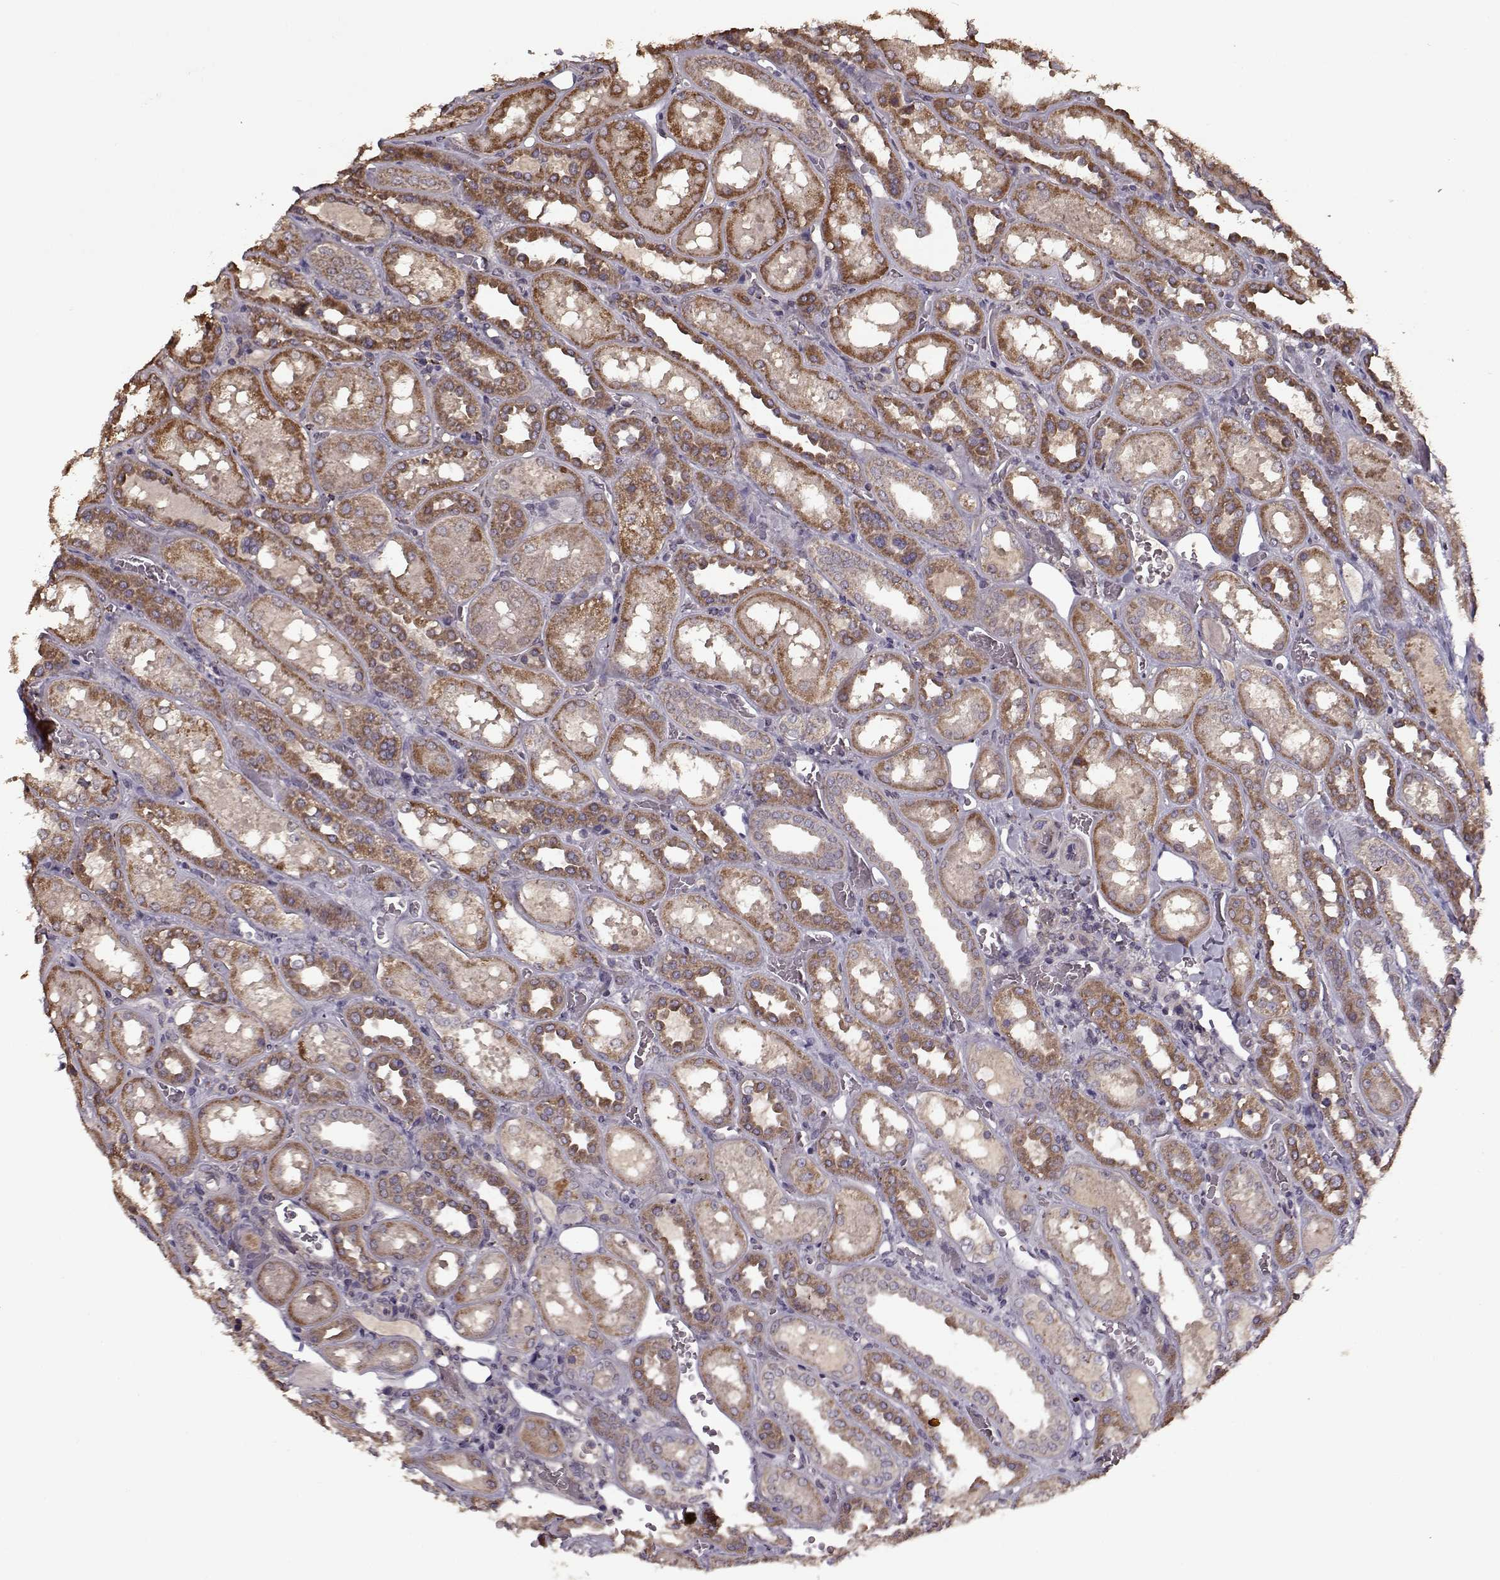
{"staining": {"intensity": "moderate", "quantity": "<25%", "location": "cytoplasmic/membranous"}, "tissue": "kidney", "cell_type": "Cells in glomeruli", "image_type": "normal", "snomed": [{"axis": "morphology", "description": "Normal tissue, NOS"}, {"axis": "topography", "description": "Kidney"}], "caption": "Immunohistochemical staining of normal human kidney reveals <25% levels of moderate cytoplasmic/membranous protein positivity in about <25% of cells in glomeruli. The staining was performed using DAB to visualize the protein expression in brown, while the nuclei were stained in blue with hematoxylin (Magnification: 20x).", "gene": "IMMP1L", "patient": {"sex": "male", "age": 73}}